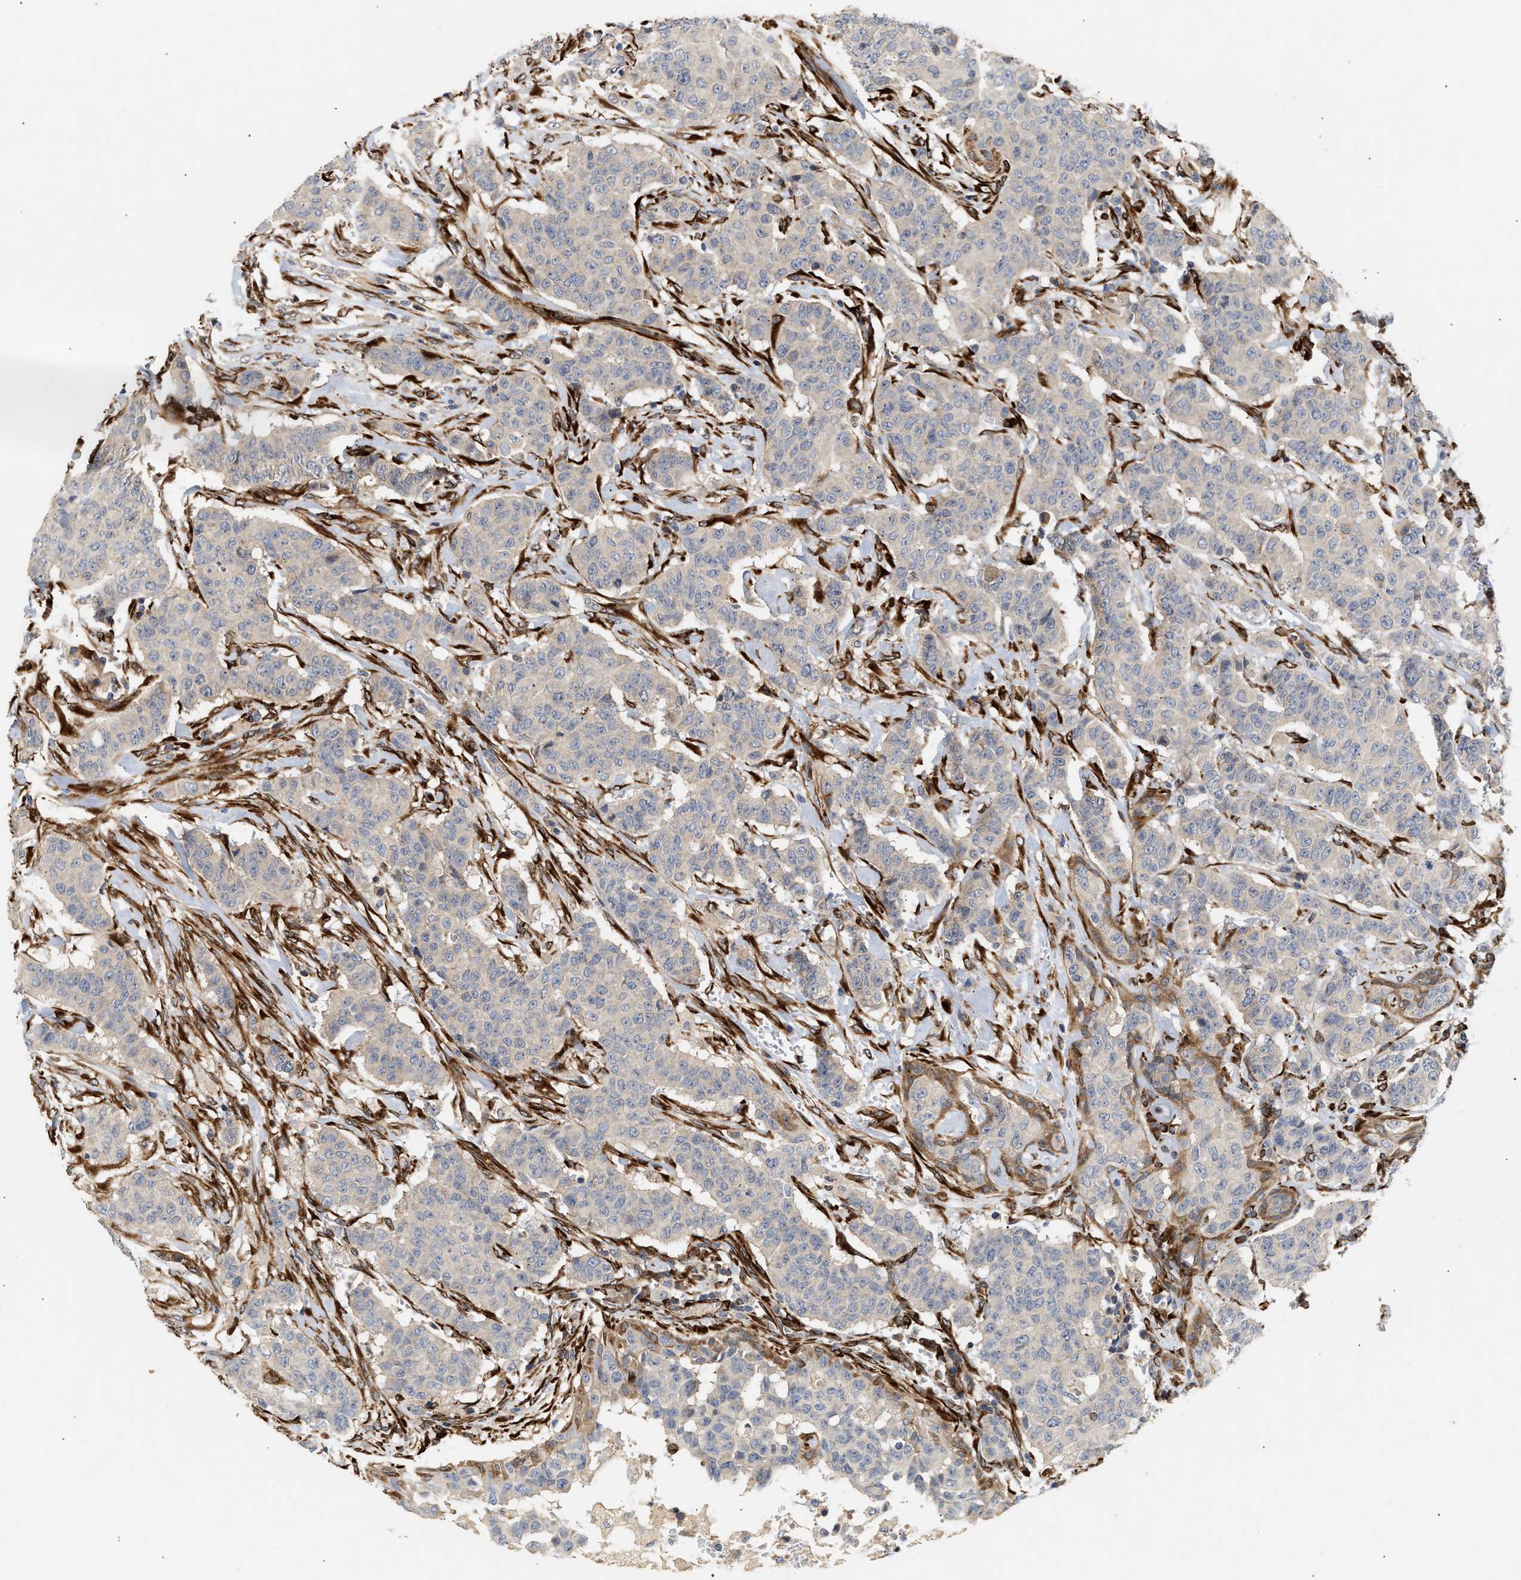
{"staining": {"intensity": "weak", "quantity": "<25%", "location": "cytoplasmic/membranous"}, "tissue": "breast cancer", "cell_type": "Tumor cells", "image_type": "cancer", "snomed": [{"axis": "morphology", "description": "Normal tissue, NOS"}, {"axis": "morphology", "description": "Duct carcinoma"}, {"axis": "topography", "description": "Breast"}], "caption": "An immunohistochemistry (IHC) micrograph of breast intraductal carcinoma is shown. There is no staining in tumor cells of breast intraductal carcinoma. Brightfield microscopy of IHC stained with DAB (3,3'-diaminobenzidine) (brown) and hematoxylin (blue), captured at high magnification.", "gene": "PLCD1", "patient": {"sex": "female", "age": 40}}